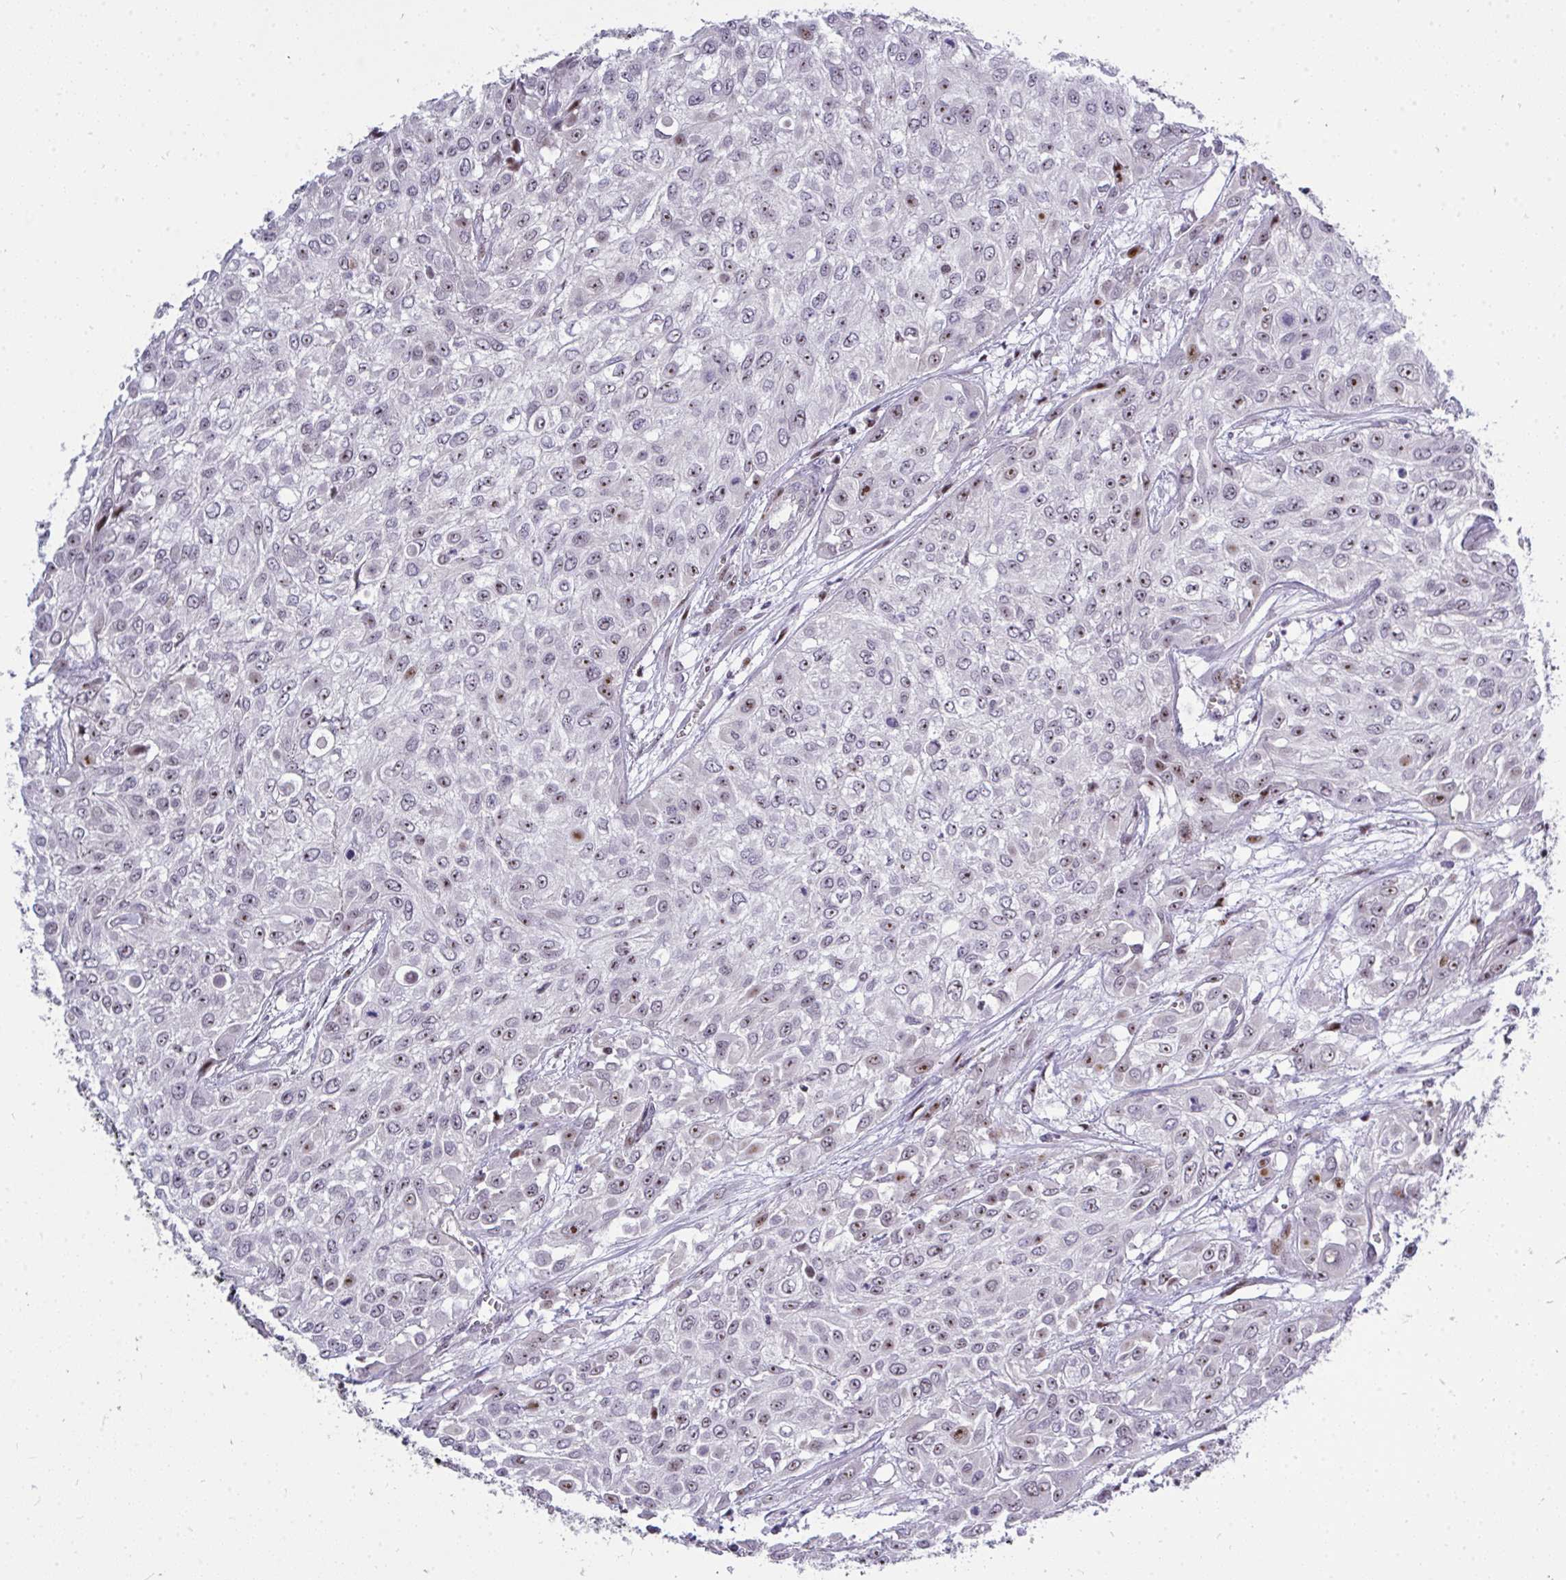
{"staining": {"intensity": "weak", "quantity": ">75%", "location": "nuclear"}, "tissue": "urothelial cancer", "cell_type": "Tumor cells", "image_type": "cancer", "snomed": [{"axis": "morphology", "description": "Urothelial carcinoma, High grade"}, {"axis": "topography", "description": "Urinary bladder"}], "caption": "Immunohistochemistry photomicrograph of high-grade urothelial carcinoma stained for a protein (brown), which shows low levels of weak nuclear staining in about >75% of tumor cells.", "gene": "PLPPR3", "patient": {"sex": "male", "age": 57}}